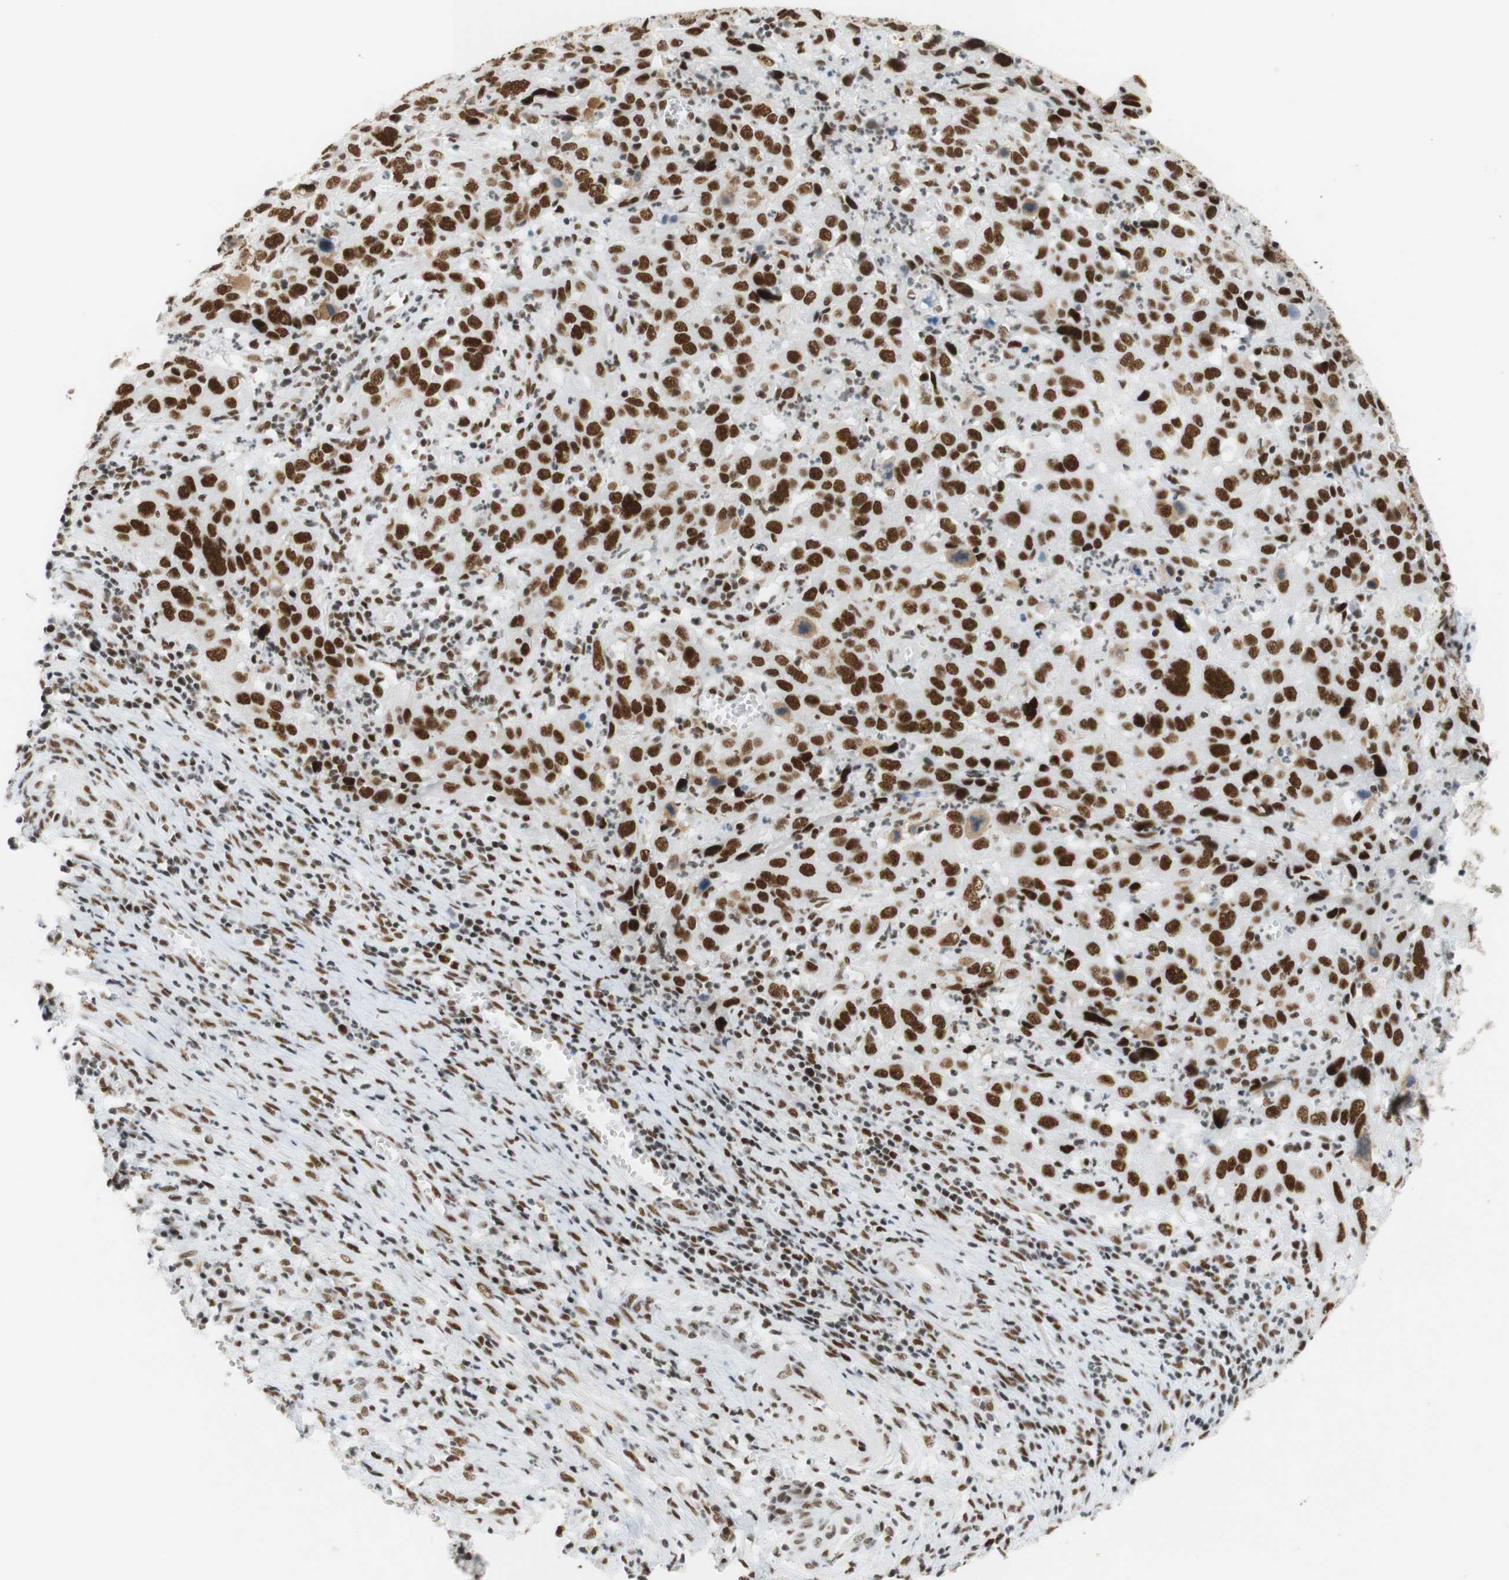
{"staining": {"intensity": "strong", "quantity": ">75%", "location": "nuclear"}, "tissue": "cervical cancer", "cell_type": "Tumor cells", "image_type": "cancer", "snomed": [{"axis": "morphology", "description": "Squamous cell carcinoma, NOS"}, {"axis": "topography", "description": "Cervix"}], "caption": "DAB (3,3'-diaminobenzidine) immunohistochemical staining of cervical cancer reveals strong nuclear protein expression in about >75% of tumor cells.", "gene": "RNF20", "patient": {"sex": "female", "age": 32}}